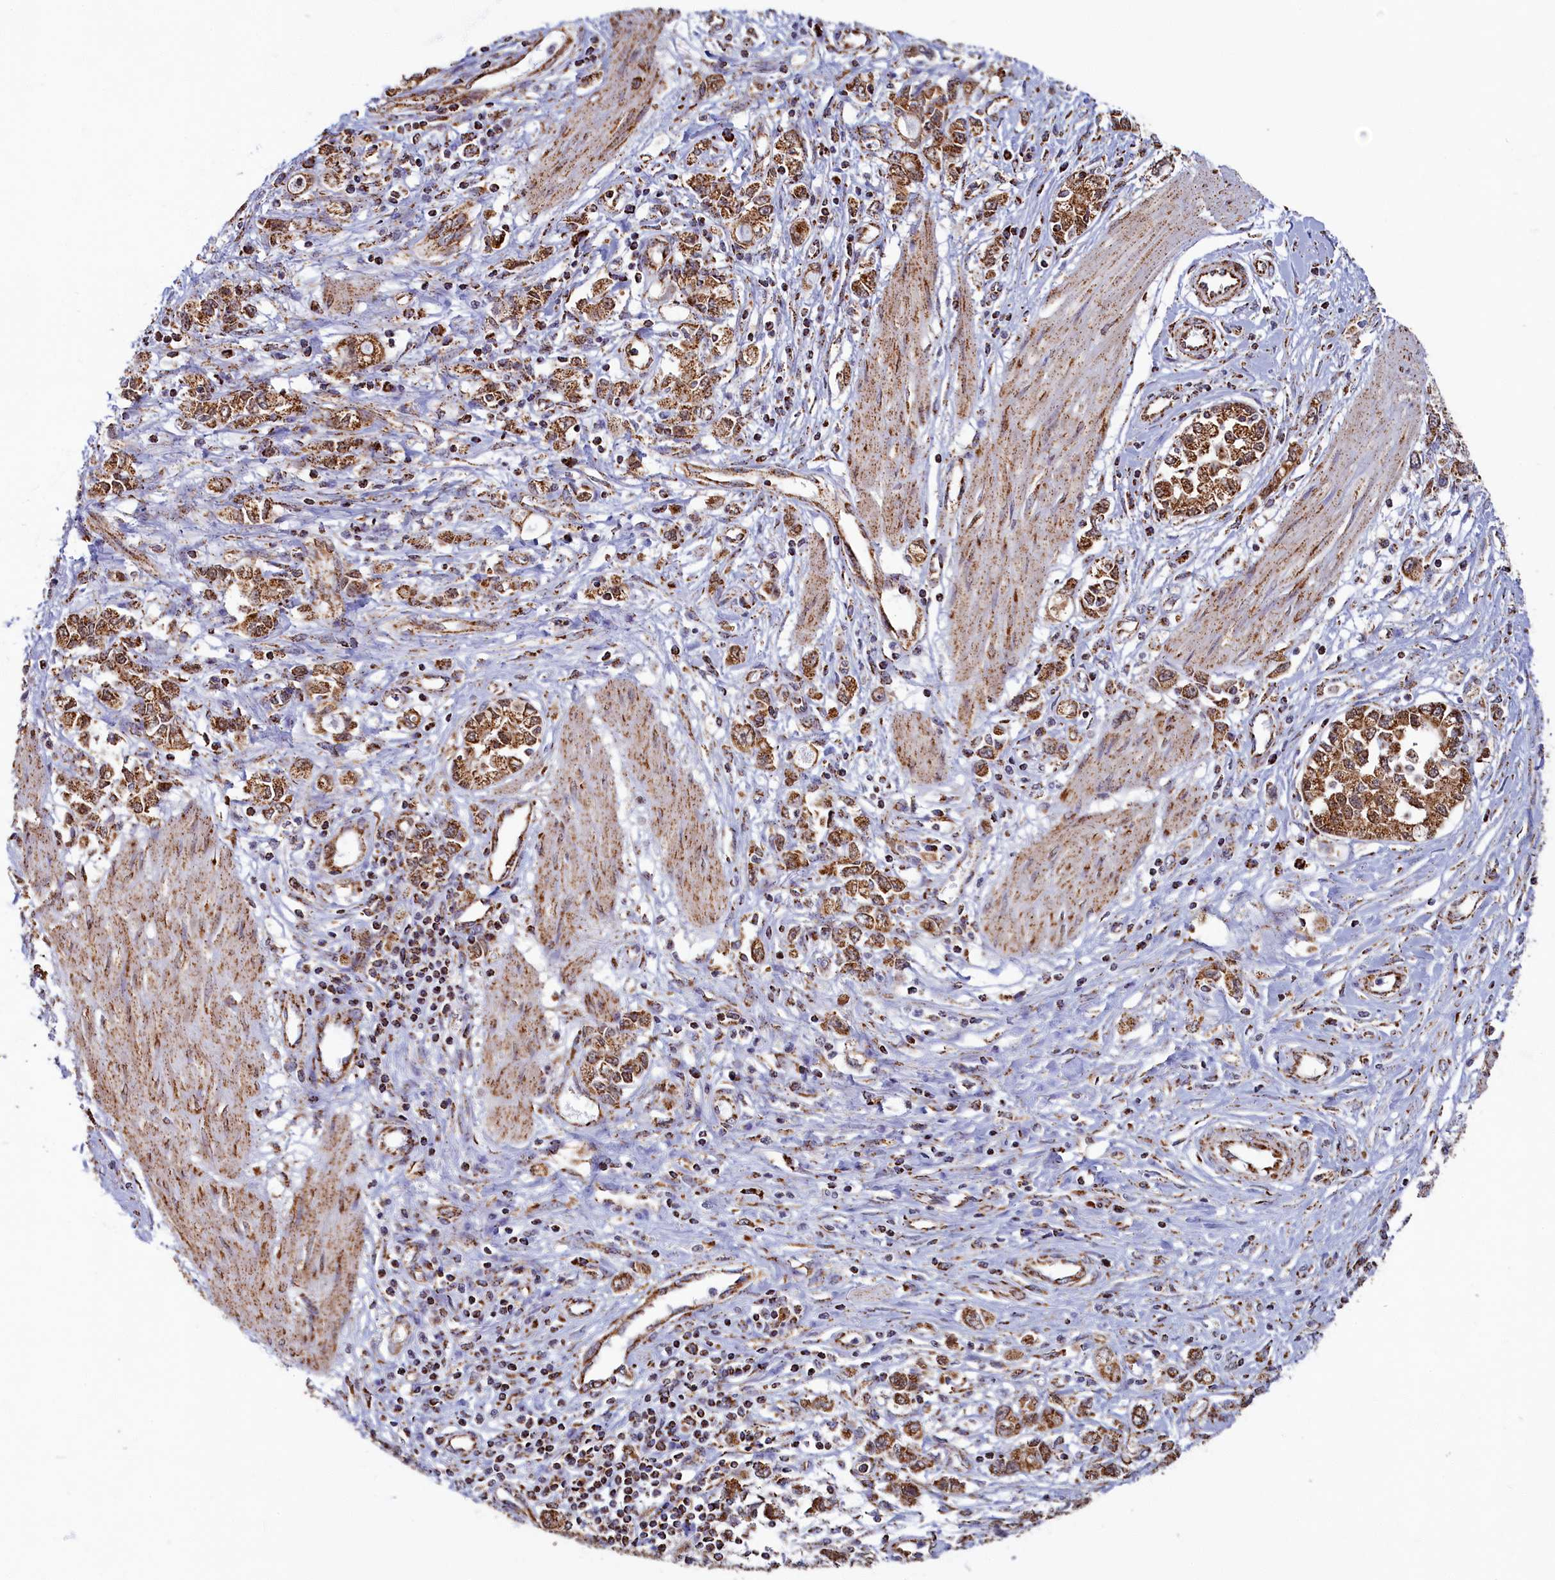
{"staining": {"intensity": "moderate", "quantity": ">75%", "location": "cytoplasmic/membranous"}, "tissue": "stomach cancer", "cell_type": "Tumor cells", "image_type": "cancer", "snomed": [{"axis": "morphology", "description": "Adenocarcinoma, NOS"}, {"axis": "topography", "description": "Stomach"}], "caption": "Stomach cancer stained for a protein (brown) demonstrates moderate cytoplasmic/membranous positive expression in about >75% of tumor cells.", "gene": "SPR", "patient": {"sex": "female", "age": 76}}